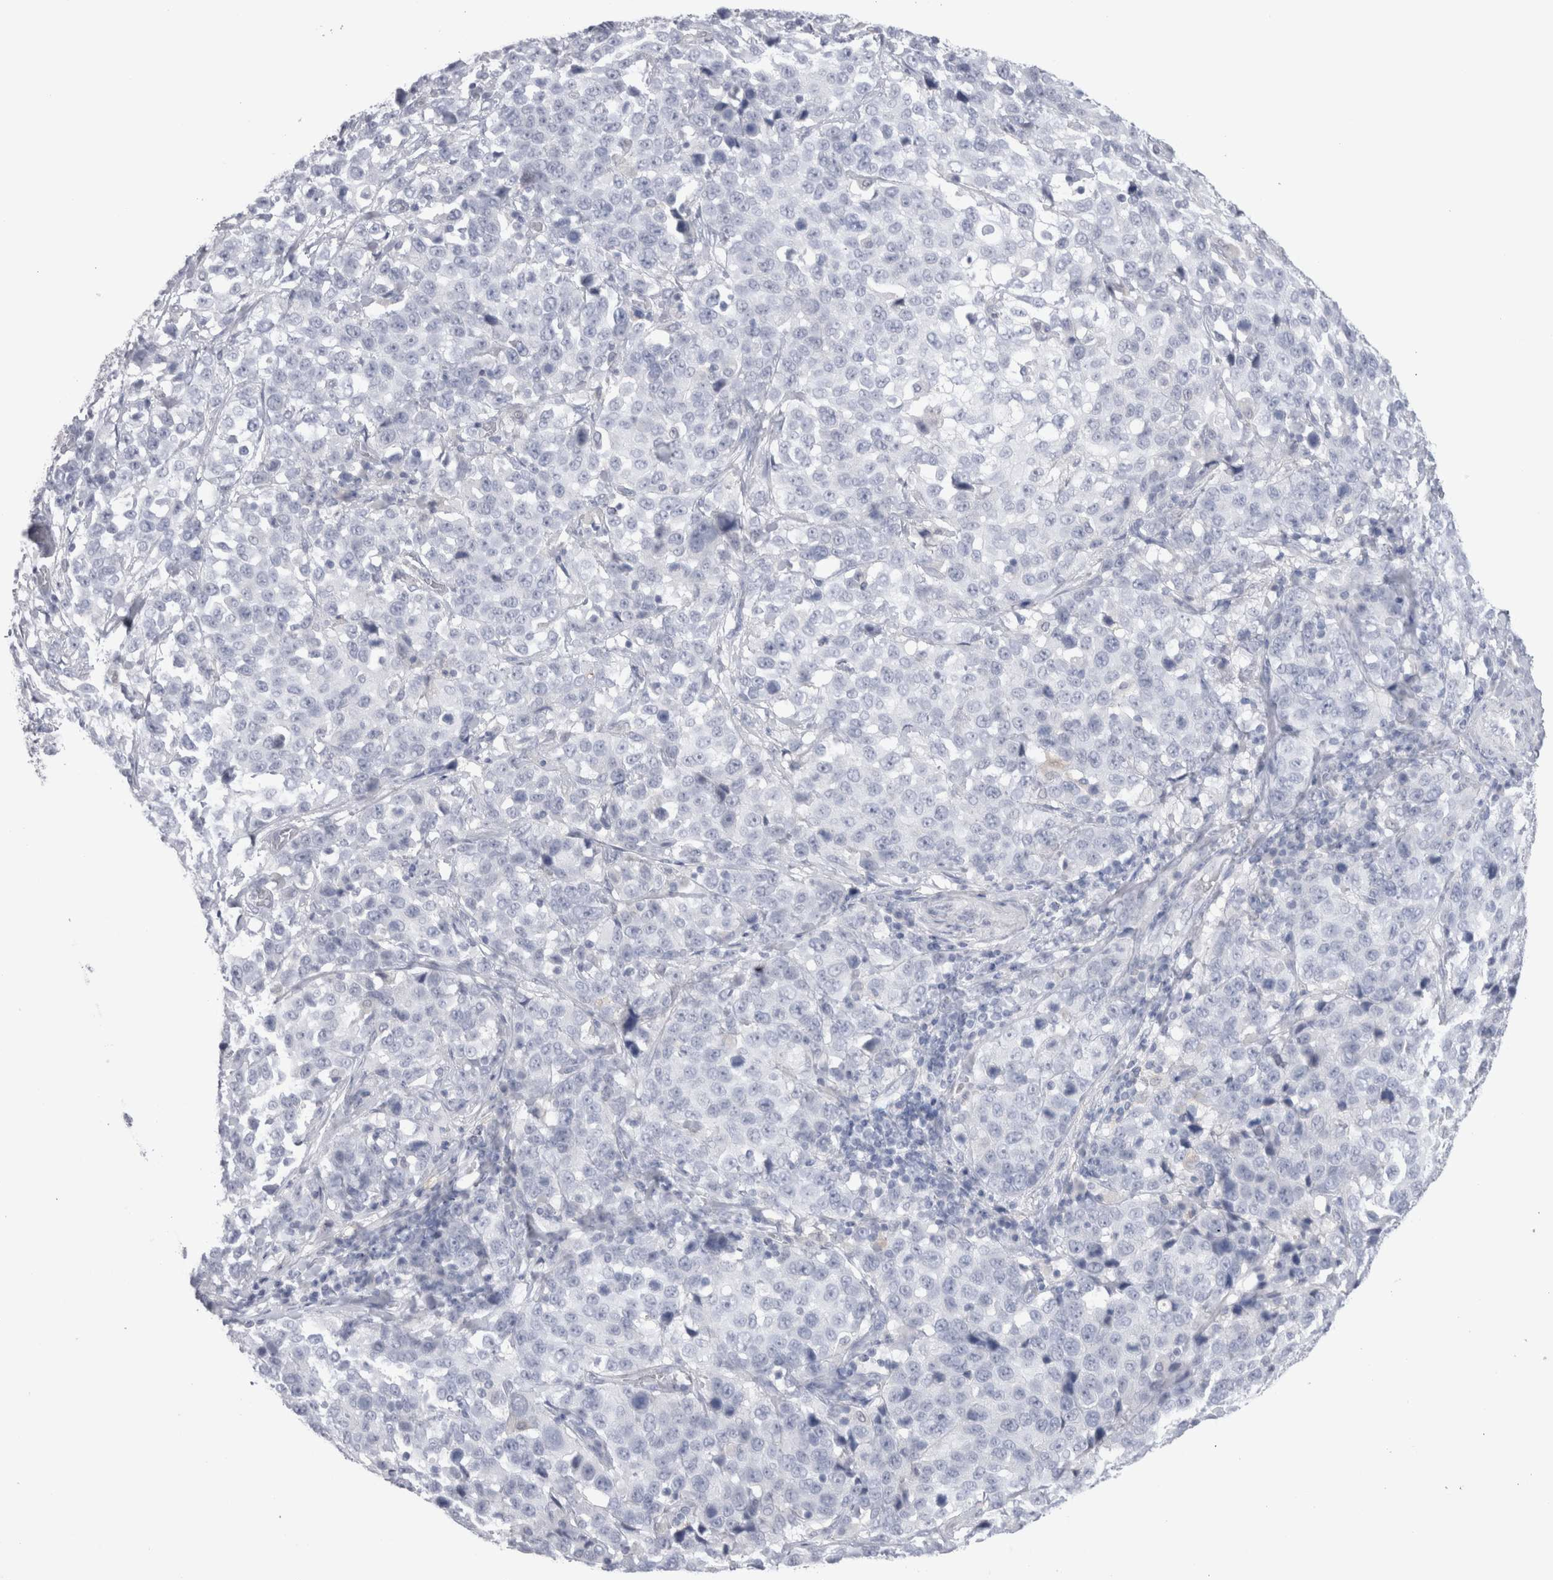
{"staining": {"intensity": "negative", "quantity": "none", "location": "none"}, "tissue": "stomach cancer", "cell_type": "Tumor cells", "image_type": "cancer", "snomed": [{"axis": "morphology", "description": "Normal tissue, NOS"}, {"axis": "morphology", "description": "Adenocarcinoma, NOS"}, {"axis": "topography", "description": "Stomach"}], "caption": "Immunohistochemistry of stomach cancer (adenocarcinoma) shows no positivity in tumor cells.", "gene": "SUCNR1", "patient": {"sex": "male", "age": 48}}